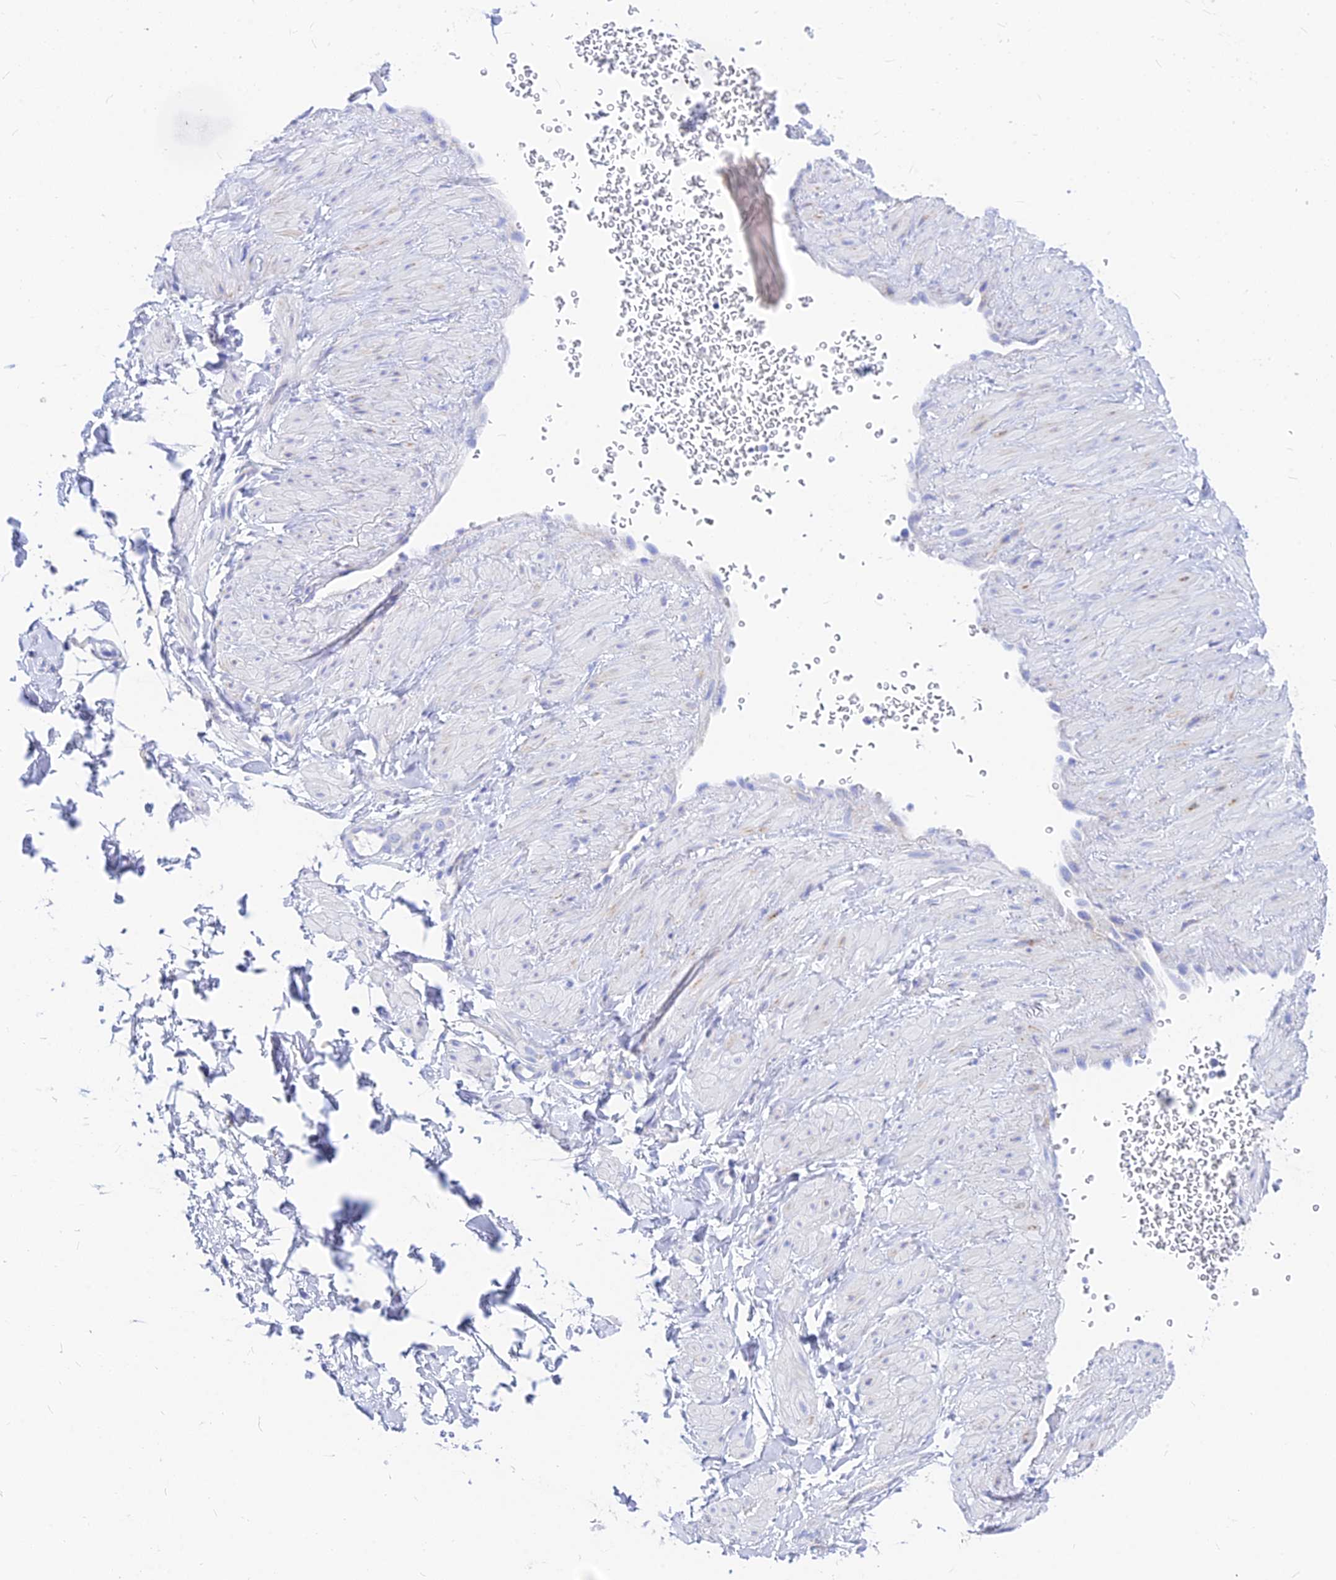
{"staining": {"intensity": "negative", "quantity": "none", "location": "none"}, "tissue": "adipose tissue", "cell_type": "Adipocytes", "image_type": "normal", "snomed": [{"axis": "morphology", "description": "Normal tissue, NOS"}, {"axis": "topography", "description": "Soft tissue"}, {"axis": "topography", "description": "Adipose tissue"}, {"axis": "topography", "description": "Vascular tissue"}, {"axis": "topography", "description": "Peripheral nerve tissue"}], "caption": "Immunohistochemical staining of unremarkable adipose tissue demonstrates no significant staining in adipocytes. (Stains: DAB IHC with hematoxylin counter stain, Microscopy: brightfield microscopy at high magnification).", "gene": "CNOT6", "patient": {"sex": "male", "age": 74}}